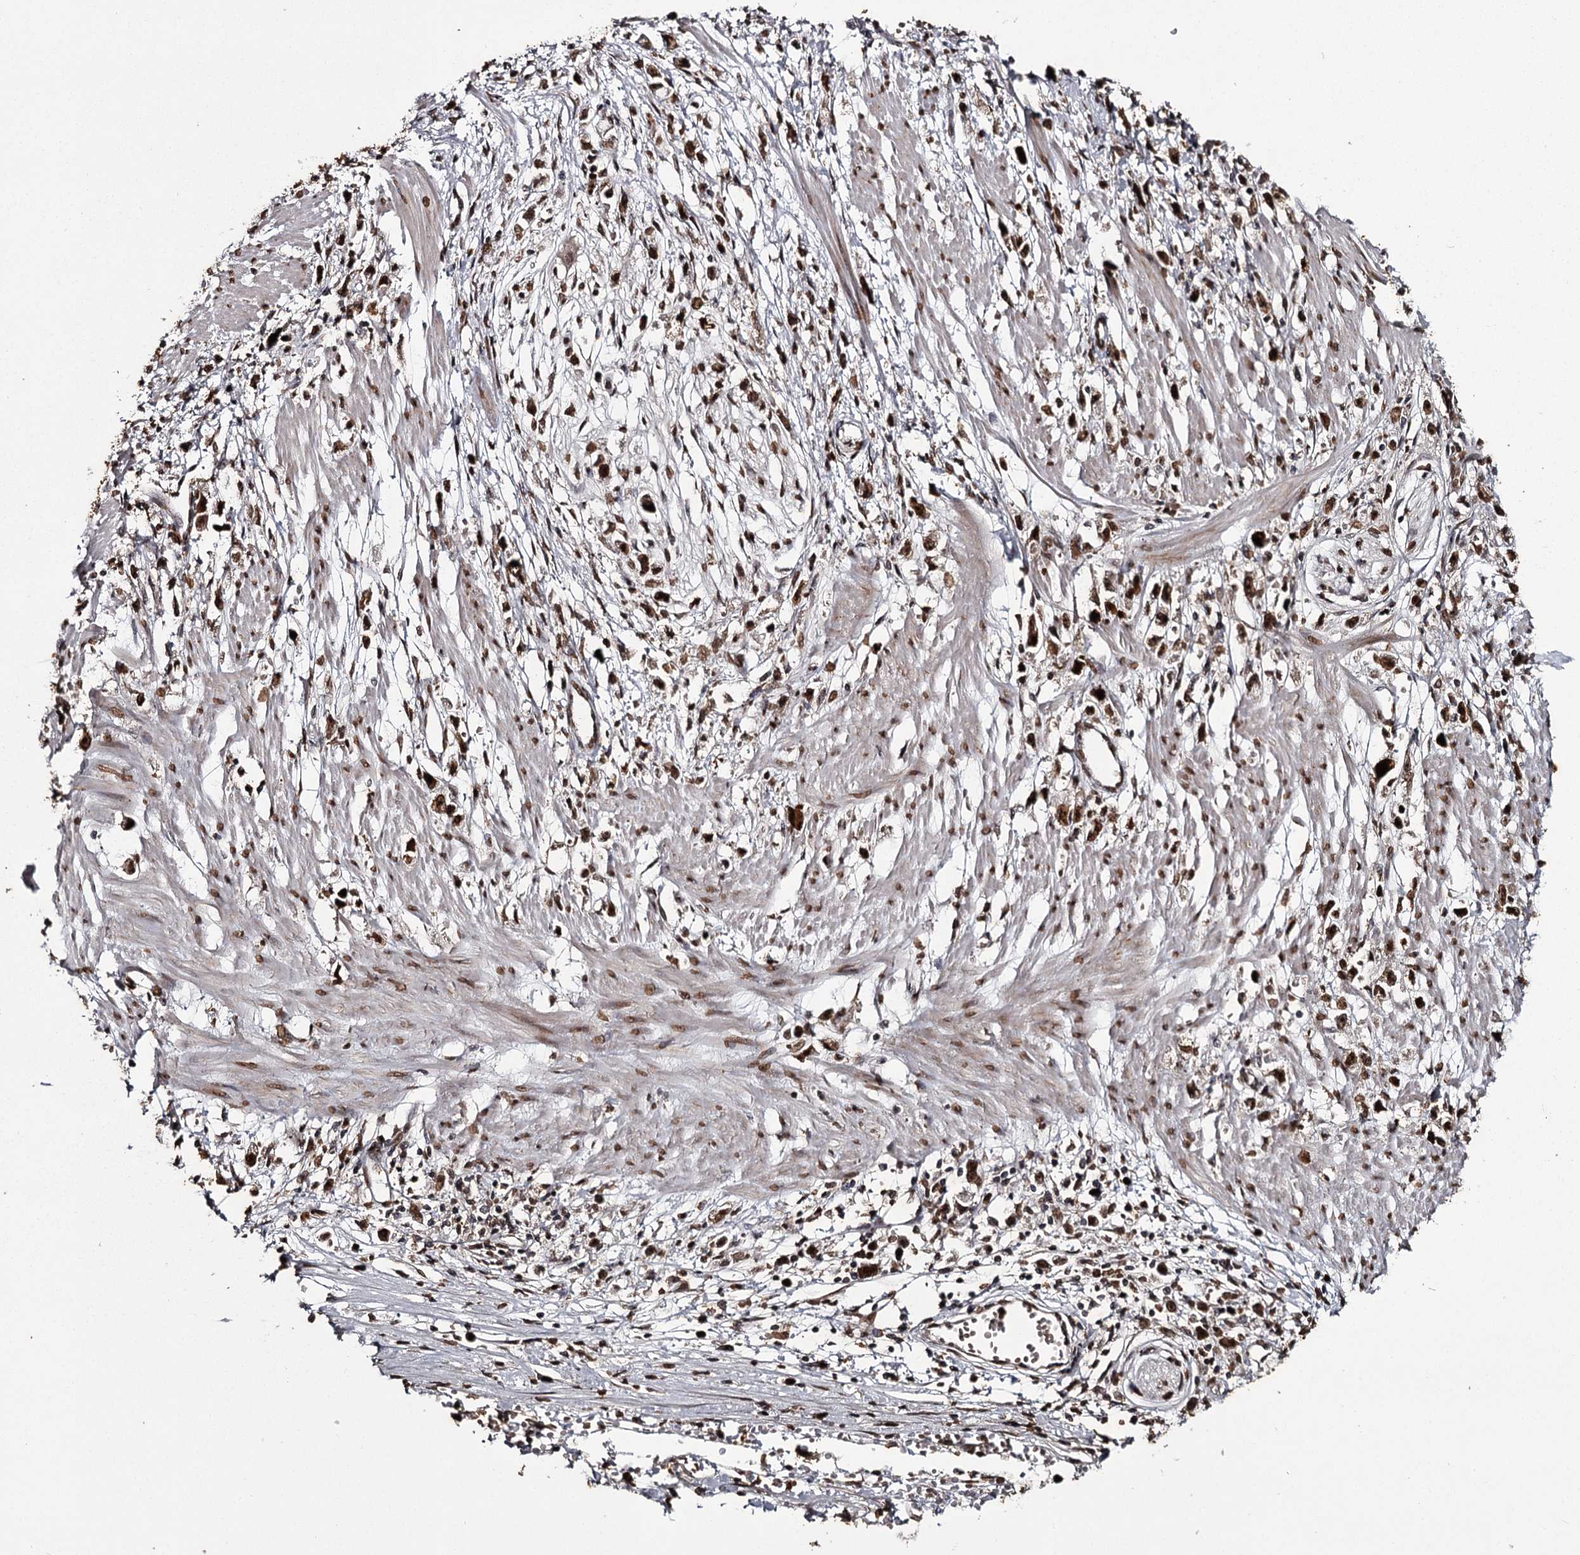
{"staining": {"intensity": "strong", "quantity": ">75%", "location": "nuclear"}, "tissue": "stomach cancer", "cell_type": "Tumor cells", "image_type": "cancer", "snomed": [{"axis": "morphology", "description": "Adenocarcinoma, NOS"}, {"axis": "topography", "description": "Stomach"}], "caption": "Immunohistochemical staining of human stomach cancer (adenocarcinoma) exhibits high levels of strong nuclear protein staining in approximately >75% of tumor cells.", "gene": "THYN1", "patient": {"sex": "female", "age": 59}}